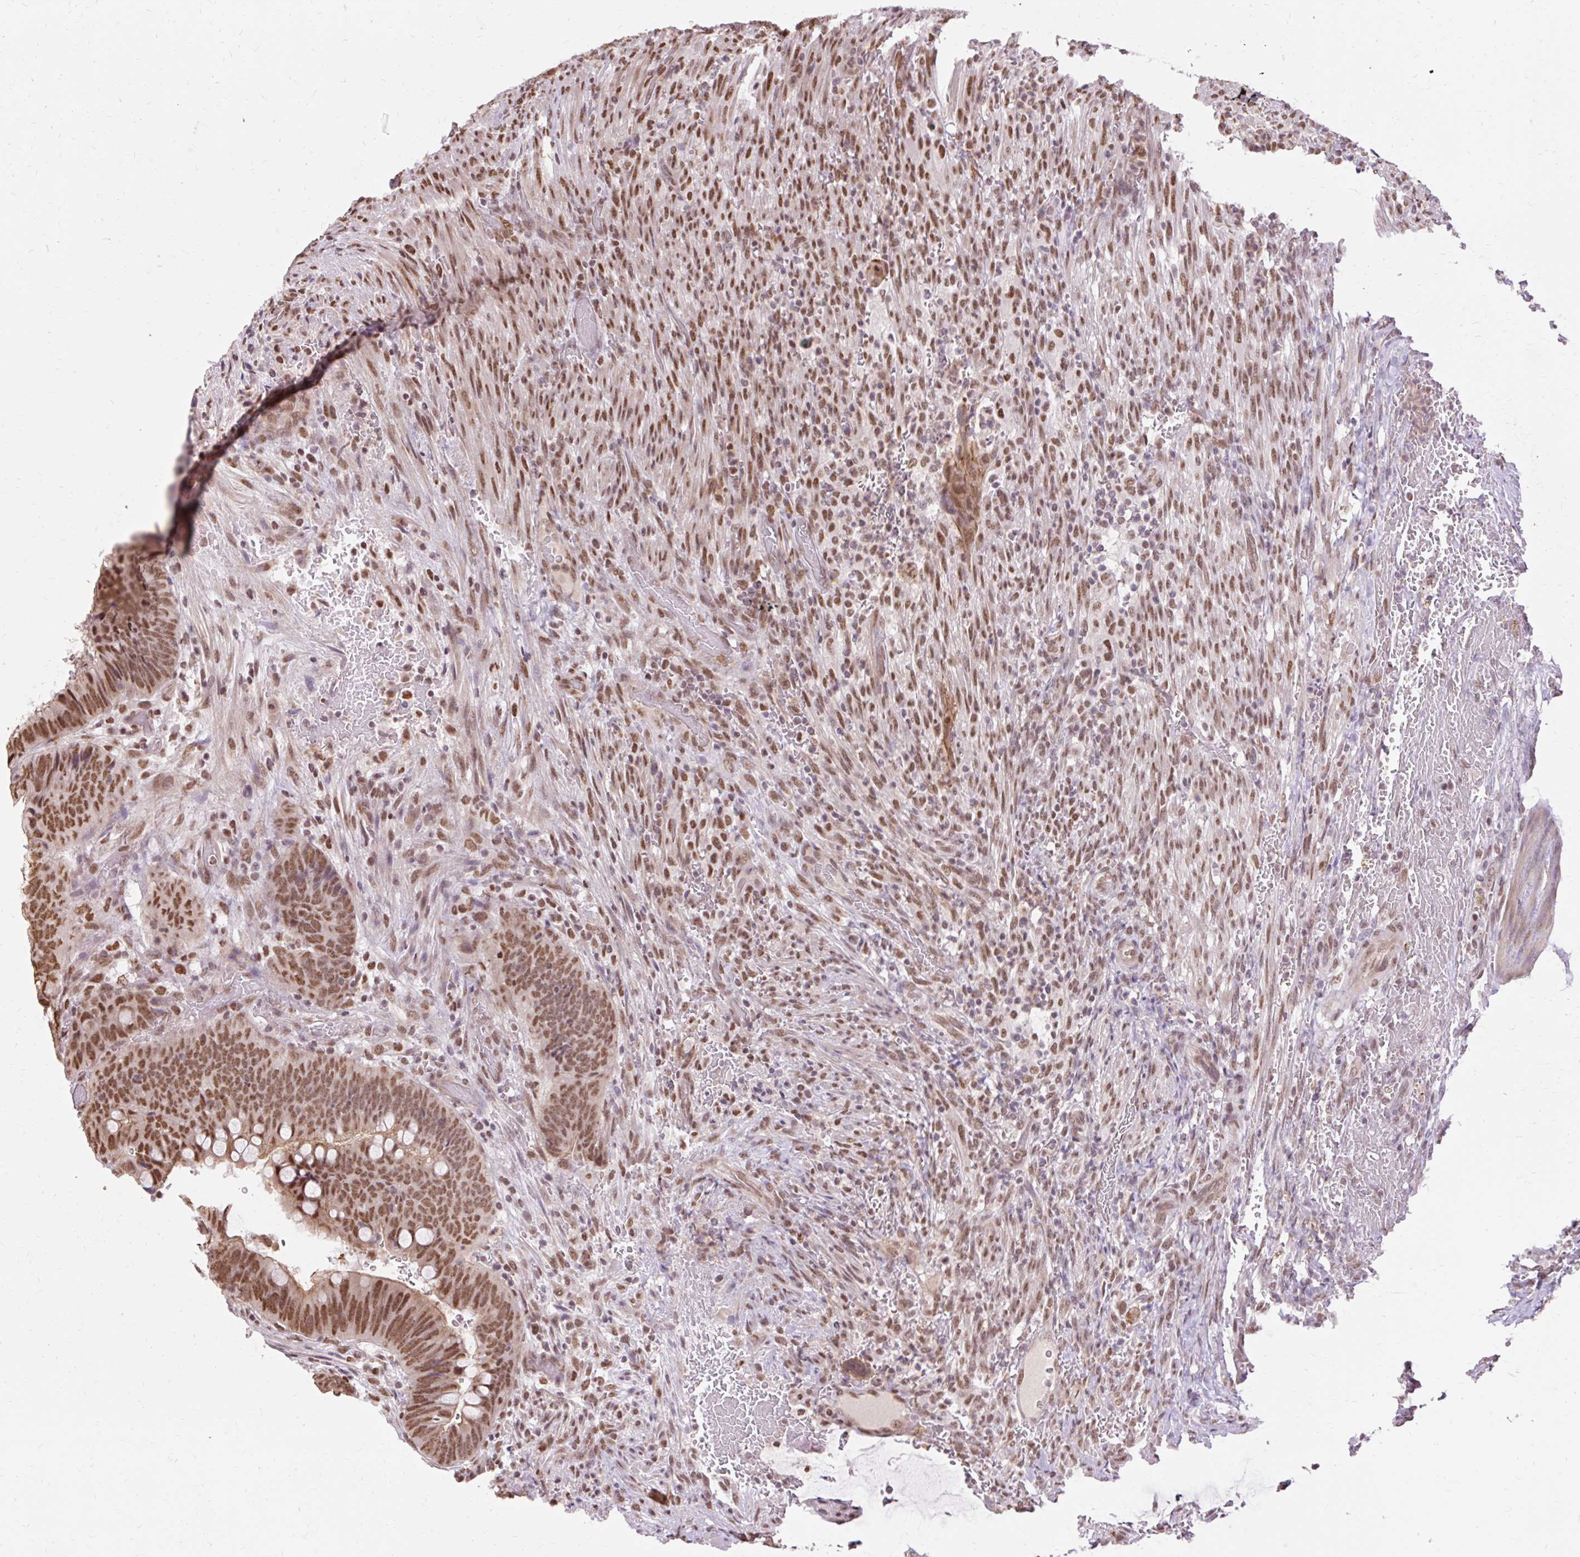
{"staining": {"intensity": "moderate", "quantity": ">75%", "location": "cytoplasmic/membranous,nuclear"}, "tissue": "colorectal cancer", "cell_type": "Tumor cells", "image_type": "cancer", "snomed": [{"axis": "morphology", "description": "Normal tissue, NOS"}, {"axis": "morphology", "description": "Adenocarcinoma, NOS"}, {"axis": "topography", "description": "Rectum"}, {"axis": "topography", "description": "Peripheral nerve tissue"}], "caption": "Approximately >75% of tumor cells in colorectal adenocarcinoma demonstrate moderate cytoplasmic/membranous and nuclear protein positivity as visualized by brown immunohistochemical staining.", "gene": "NPIPB12", "patient": {"sex": "male", "age": 92}}